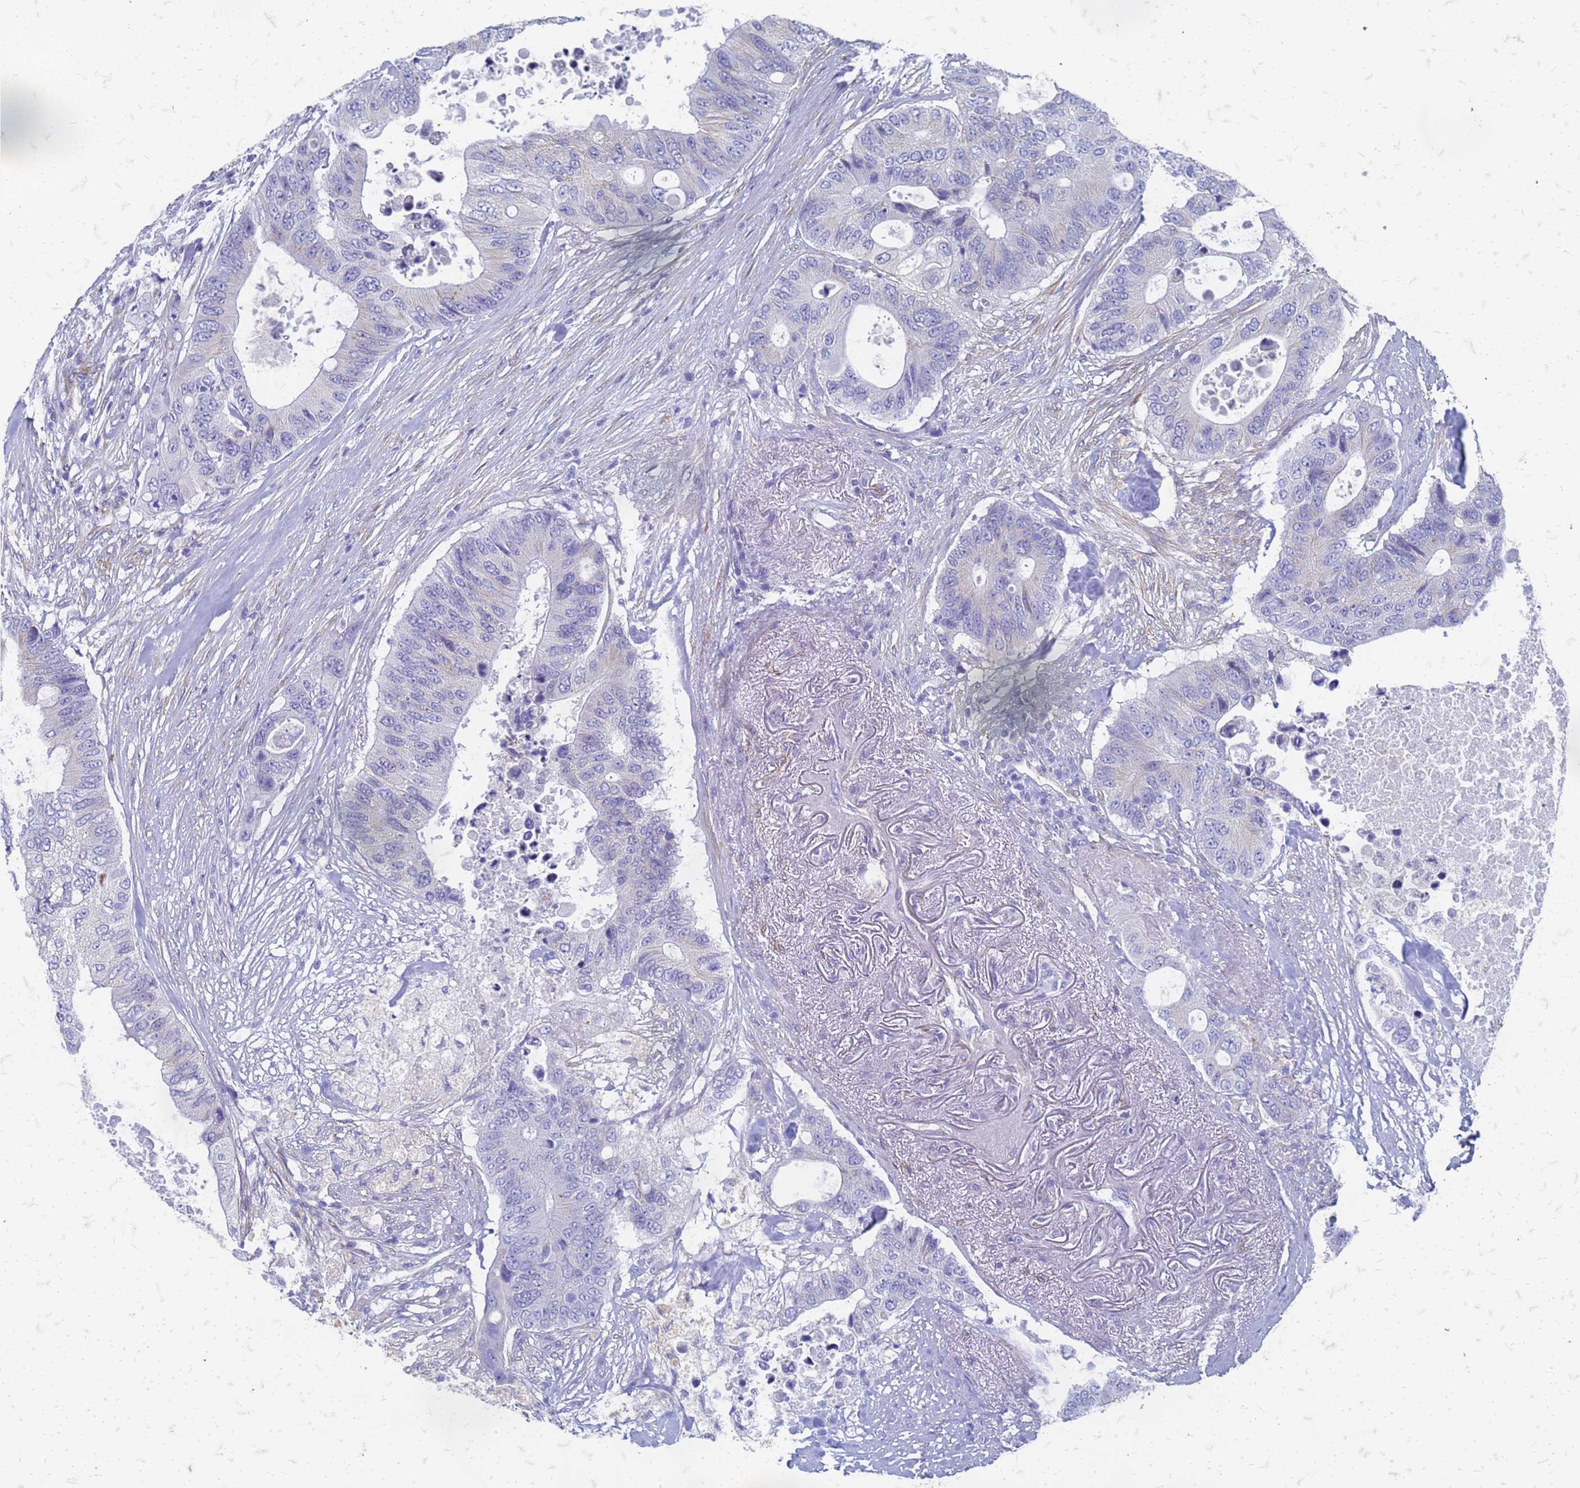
{"staining": {"intensity": "negative", "quantity": "none", "location": "none"}, "tissue": "colorectal cancer", "cell_type": "Tumor cells", "image_type": "cancer", "snomed": [{"axis": "morphology", "description": "Adenocarcinoma, NOS"}, {"axis": "topography", "description": "Colon"}], "caption": "Adenocarcinoma (colorectal) was stained to show a protein in brown. There is no significant expression in tumor cells. (Immunohistochemistry, brightfield microscopy, high magnification).", "gene": "TRIM64B", "patient": {"sex": "male", "age": 71}}